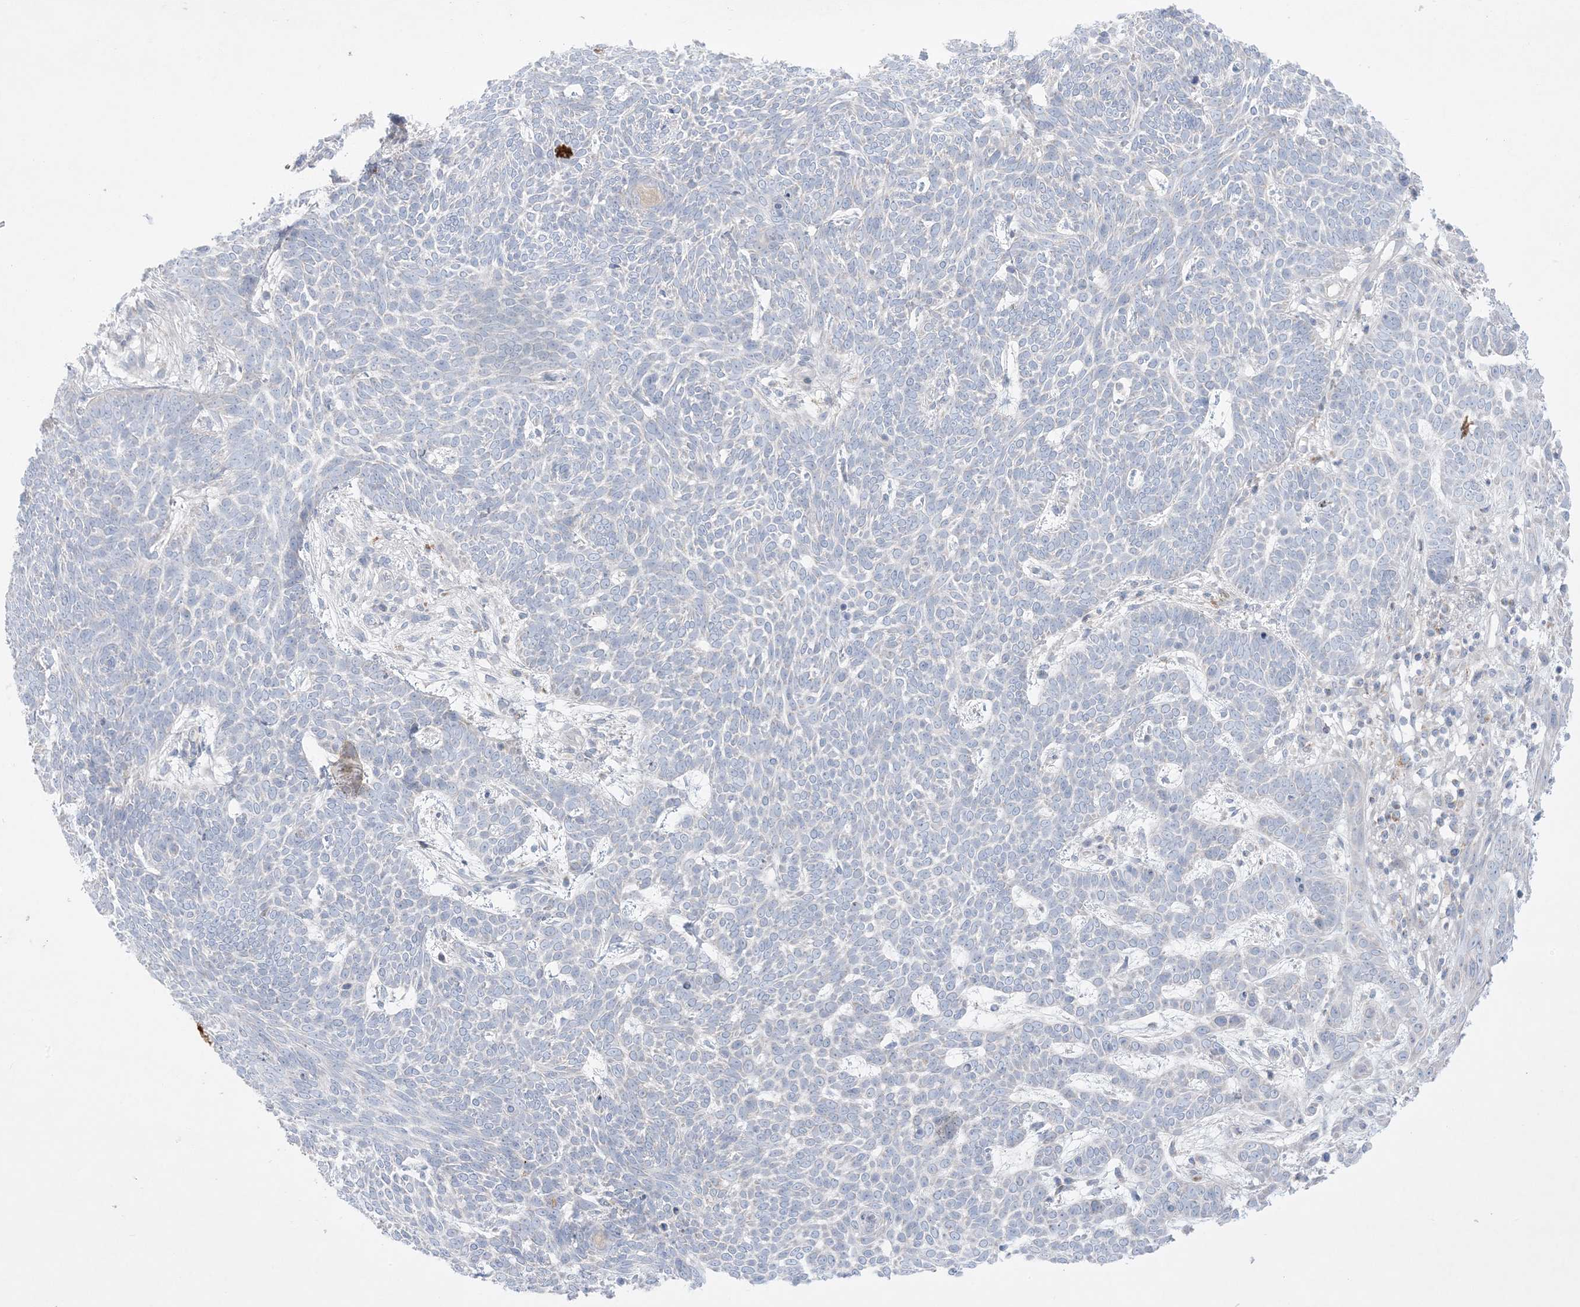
{"staining": {"intensity": "negative", "quantity": "none", "location": "none"}, "tissue": "skin cancer", "cell_type": "Tumor cells", "image_type": "cancer", "snomed": [{"axis": "morphology", "description": "Normal tissue, NOS"}, {"axis": "morphology", "description": "Basal cell carcinoma"}, {"axis": "topography", "description": "Skin"}], "caption": "Immunohistochemistry image of neoplastic tissue: basal cell carcinoma (skin) stained with DAB exhibits no significant protein positivity in tumor cells. (DAB (3,3'-diaminobenzidine) immunohistochemistry (IHC), high magnification).", "gene": "KCTD6", "patient": {"sex": "male", "age": 64}}